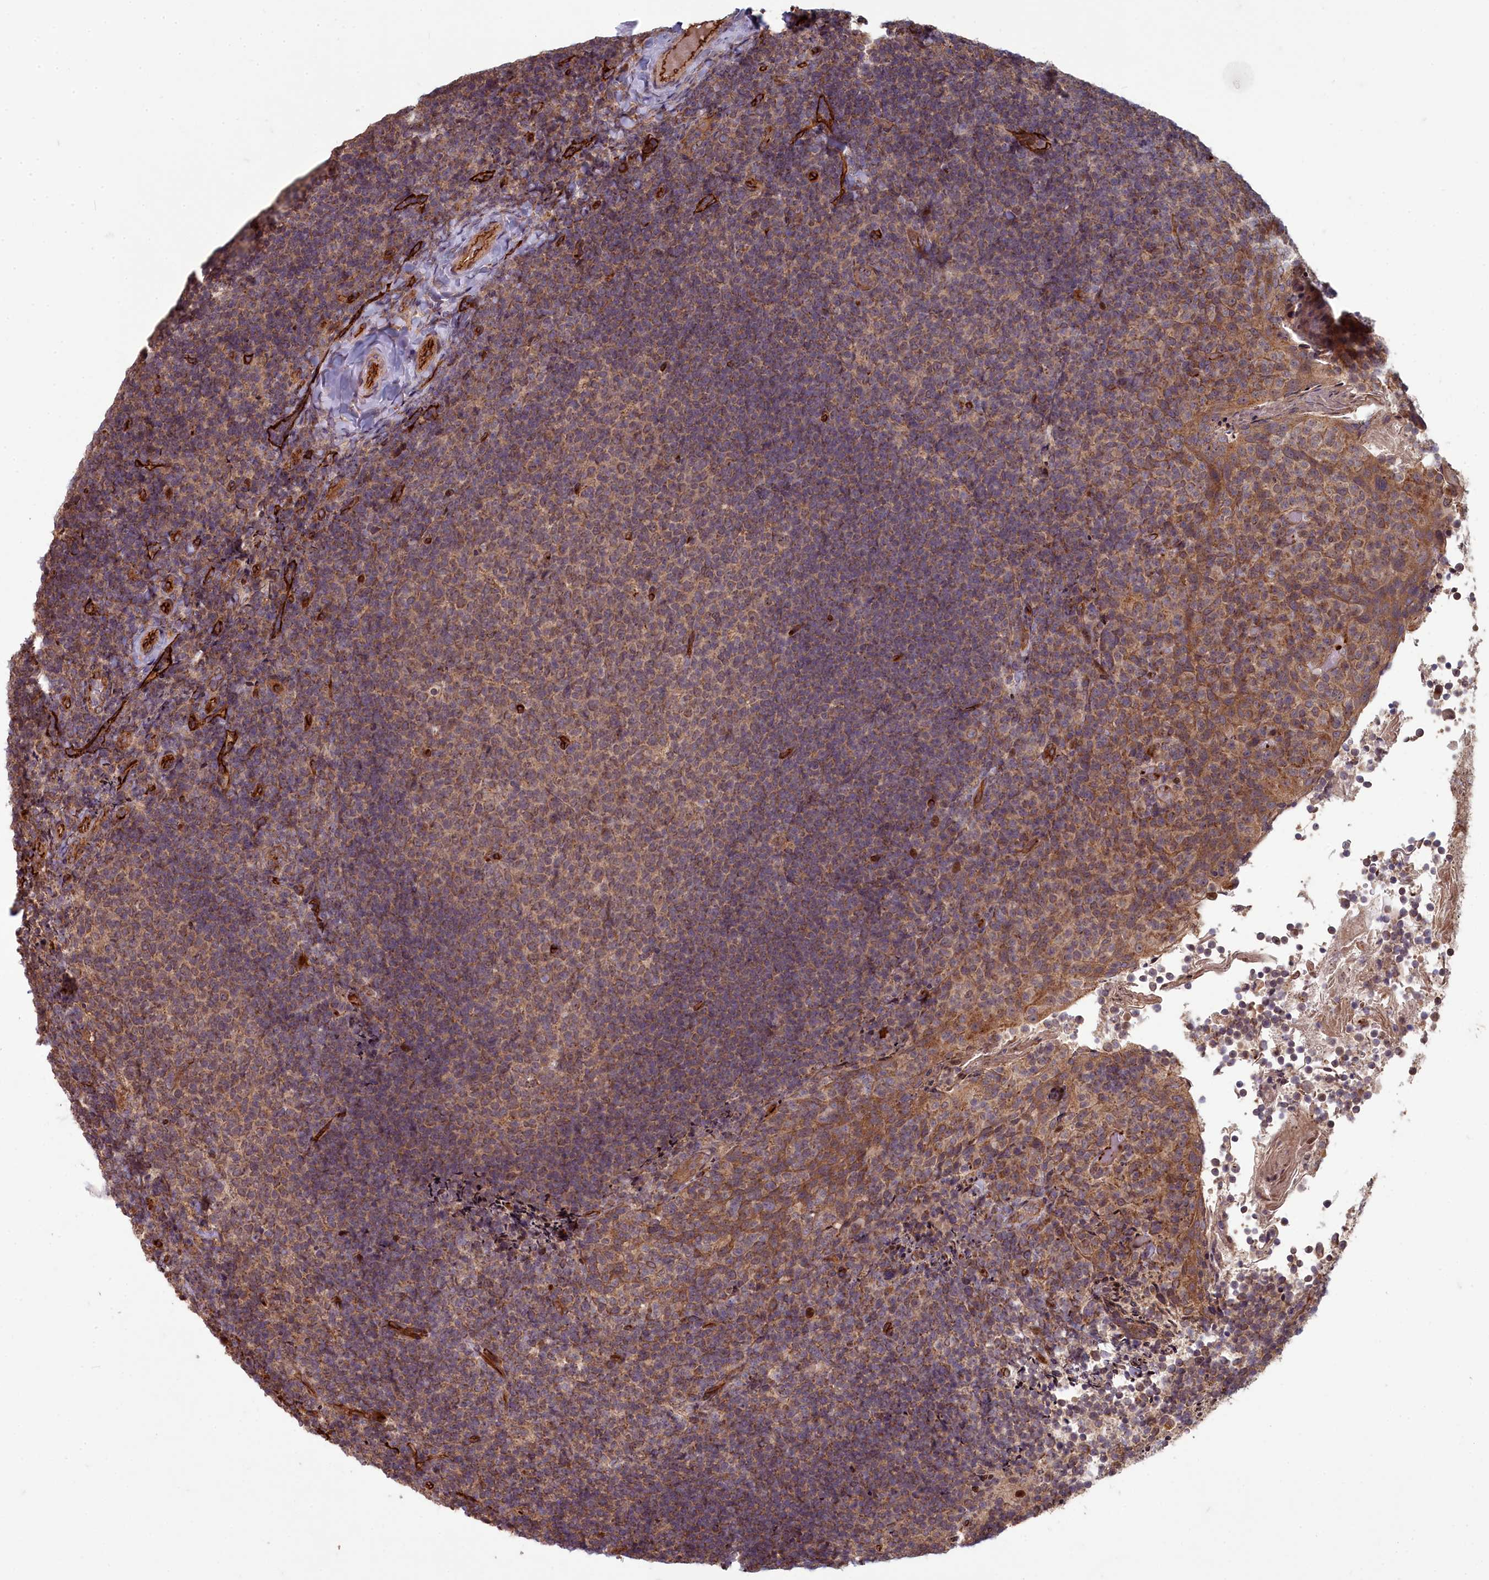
{"staining": {"intensity": "weak", "quantity": ">75%", "location": "cytoplasmic/membranous"}, "tissue": "tonsil", "cell_type": "Germinal center cells", "image_type": "normal", "snomed": [{"axis": "morphology", "description": "Normal tissue, NOS"}, {"axis": "topography", "description": "Tonsil"}], "caption": "Weak cytoplasmic/membranous expression is identified in approximately >75% of germinal center cells in benign tonsil. Using DAB (3,3'-diaminobenzidine) (brown) and hematoxylin (blue) stains, captured at high magnification using brightfield microscopy.", "gene": "TSPYL4", "patient": {"sex": "female", "age": 10}}